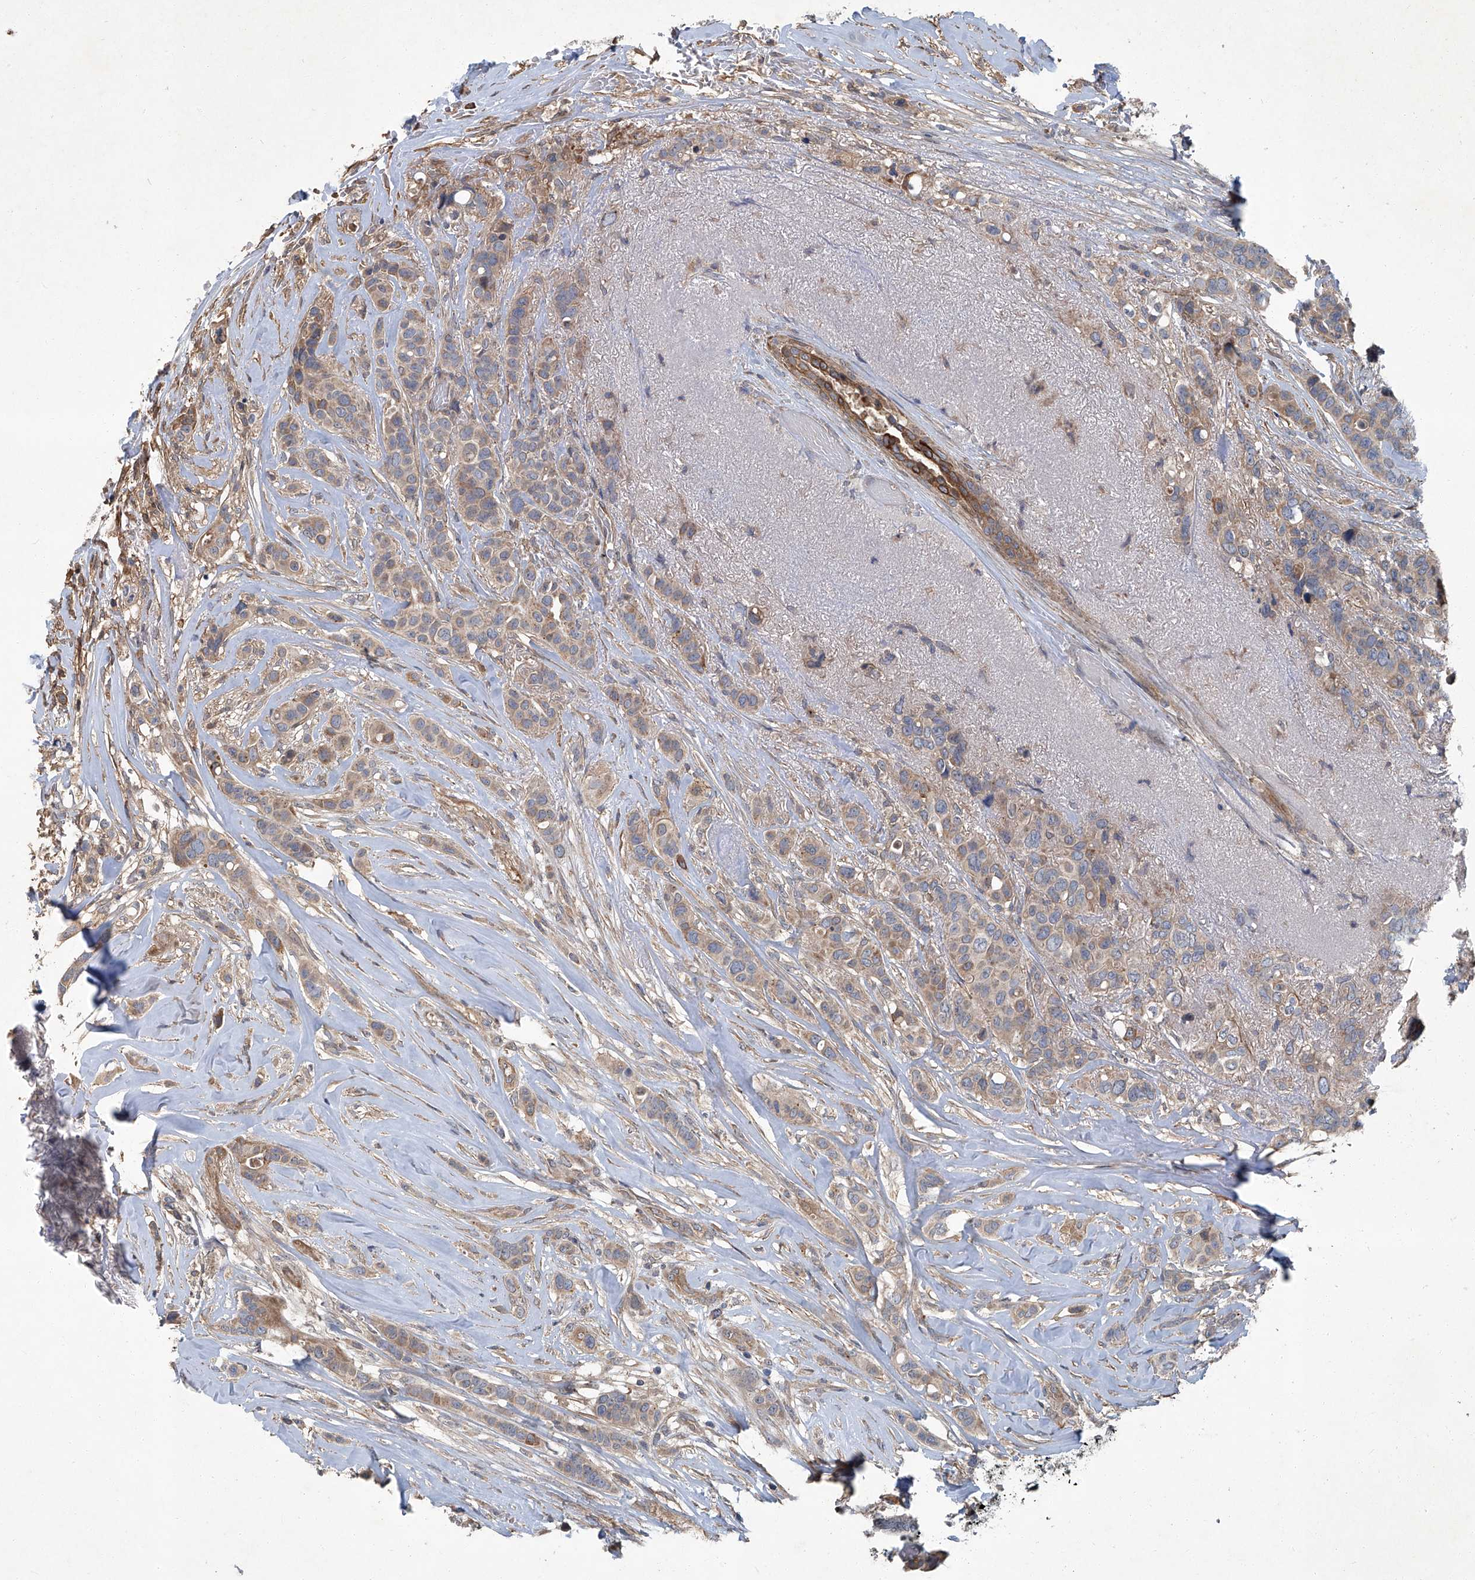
{"staining": {"intensity": "weak", "quantity": ">75%", "location": "cytoplasmic/membranous"}, "tissue": "breast cancer", "cell_type": "Tumor cells", "image_type": "cancer", "snomed": [{"axis": "morphology", "description": "Lobular carcinoma"}, {"axis": "topography", "description": "Breast"}], "caption": "Immunohistochemical staining of human breast cancer displays low levels of weak cytoplasmic/membranous staining in approximately >75% of tumor cells. Using DAB (3,3'-diaminobenzidine) (brown) and hematoxylin (blue) stains, captured at high magnification using brightfield microscopy.", "gene": "ANKRD34A", "patient": {"sex": "female", "age": 51}}